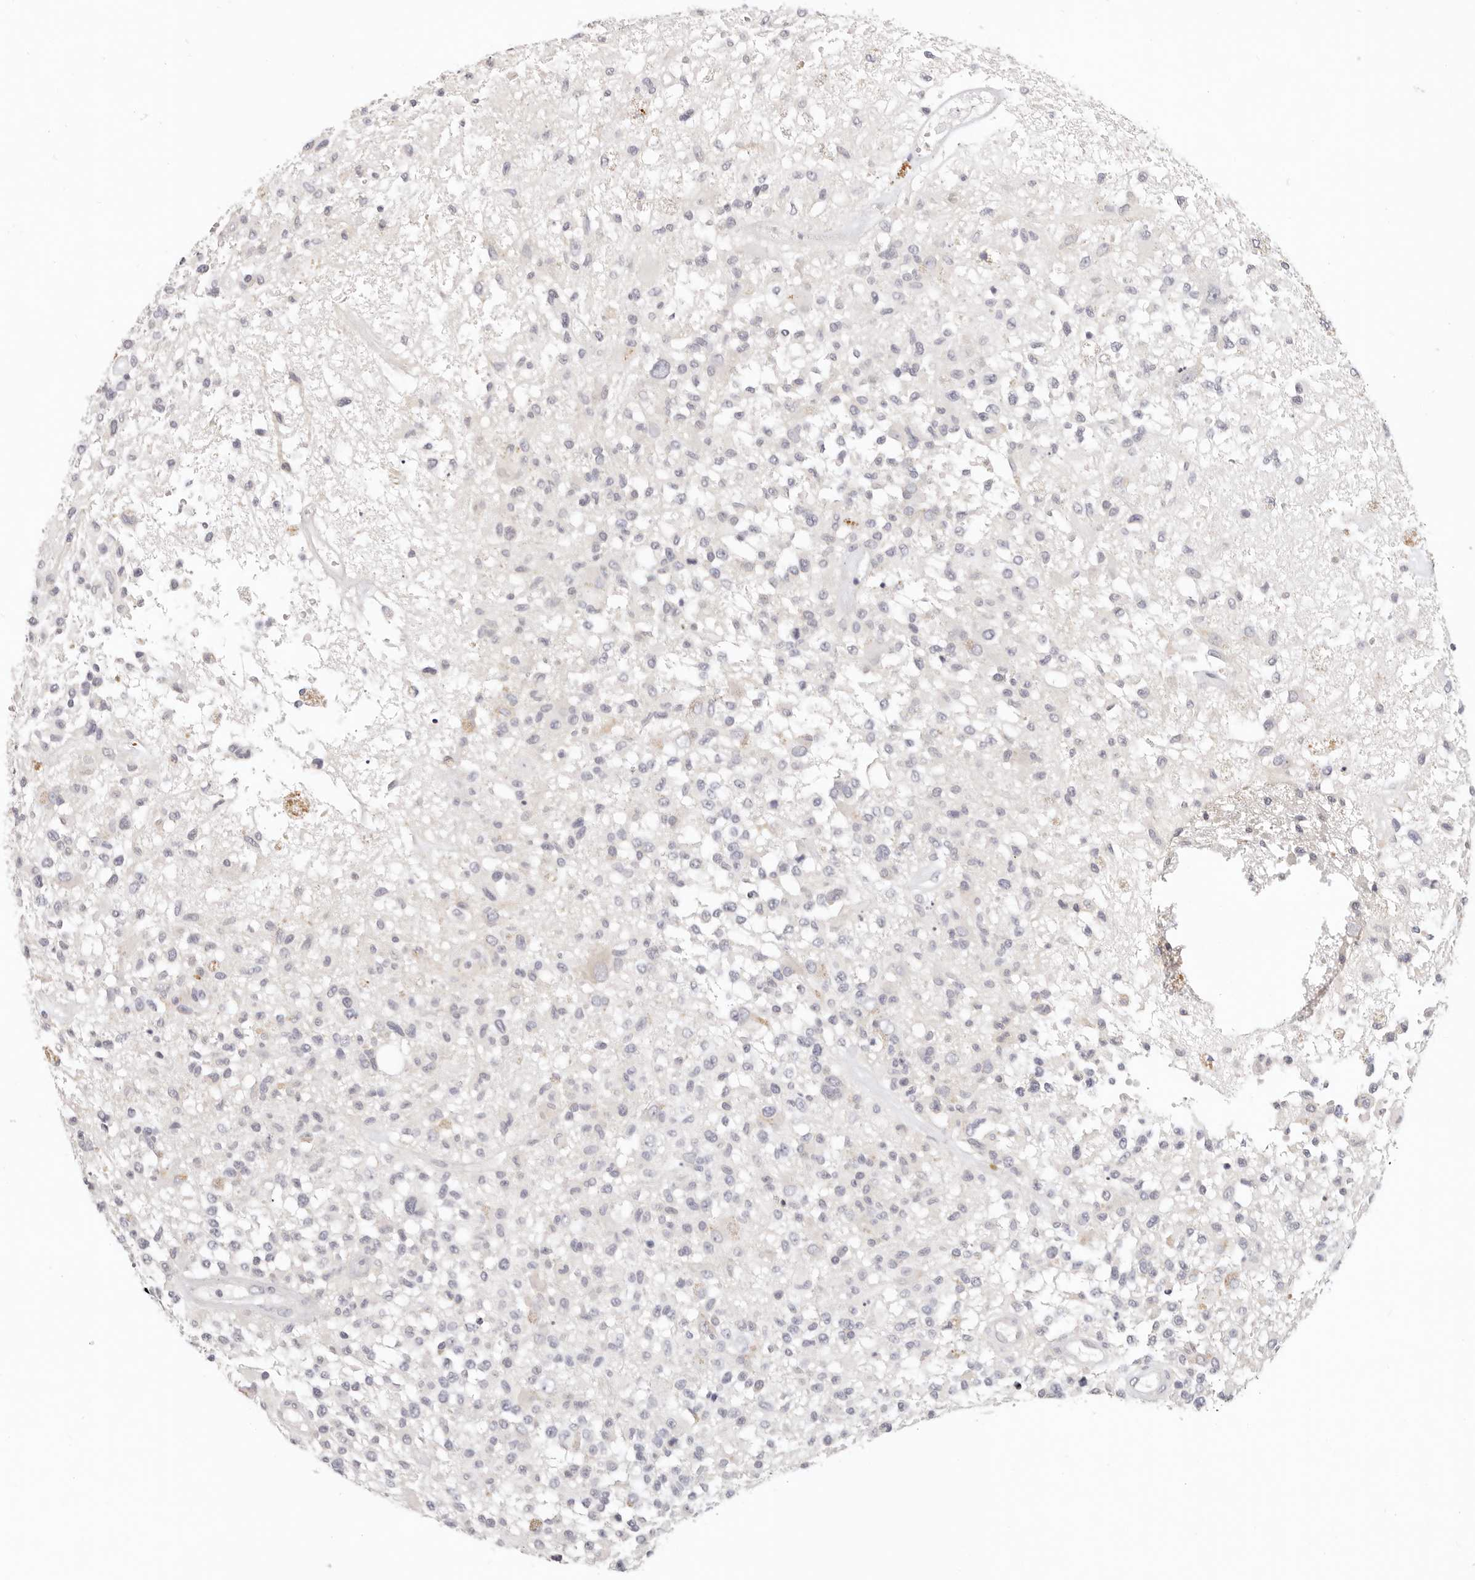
{"staining": {"intensity": "negative", "quantity": "none", "location": "none"}, "tissue": "glioma", "cell_type": "Tumor cells", "image_type": "cancer", "snomed": [{"axis": "morphology", "description": "Glioma, malignant, High grade"}, {"axis": "morphology", "description": "Glioblastoma, NOS"}, {"axis": "topography", "description": "Brain"}], "caption": "DAB (3,3'-diaminobenzidine) immunohistochemical staining of glioma demonstrates no significant expression in tumor cells.", "gene": "GGPS1", "patient": {"sex": "male", "age": 60}}